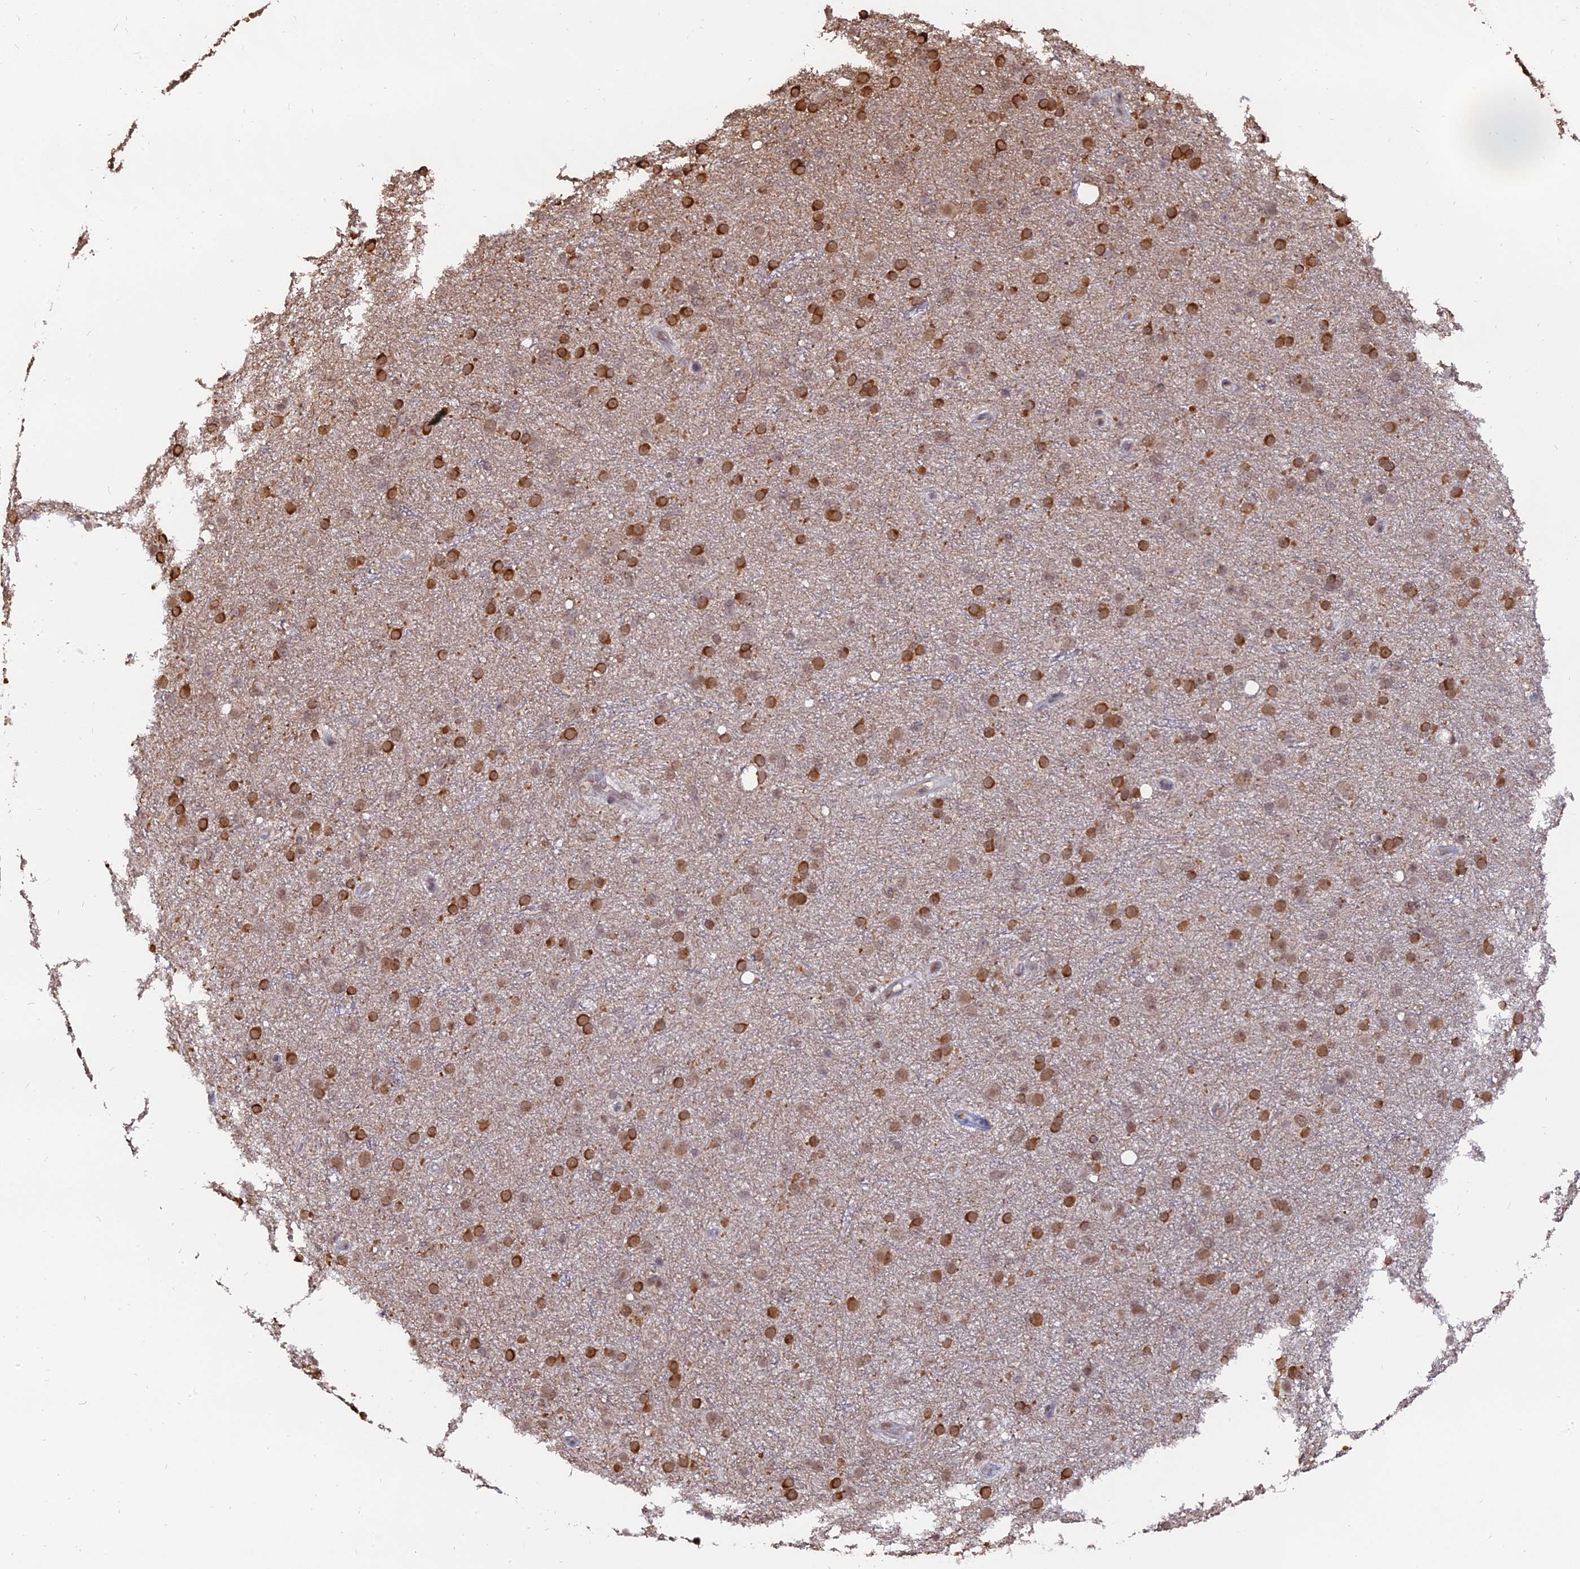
{"staining": {"intensity": "moderate", "quantity": ">75%", "location": "nuclear"}, "tissue": "glioma", "cell_type": "Tumor cells", "image_type": "cancer", "snomed": [{"axis": "morphology", "description": "Glioma, malignant, Low grade"}, {"axis": "topography", "description": "Cerebral cortex"}], "caption": "Glioma was stained to show a protein in brown. There is medium levels of moderate nuclear positivity in approximately >75% of tumor cells.", "gene": "NR1H3", "patient": {"sex": "female", "age": 39}}